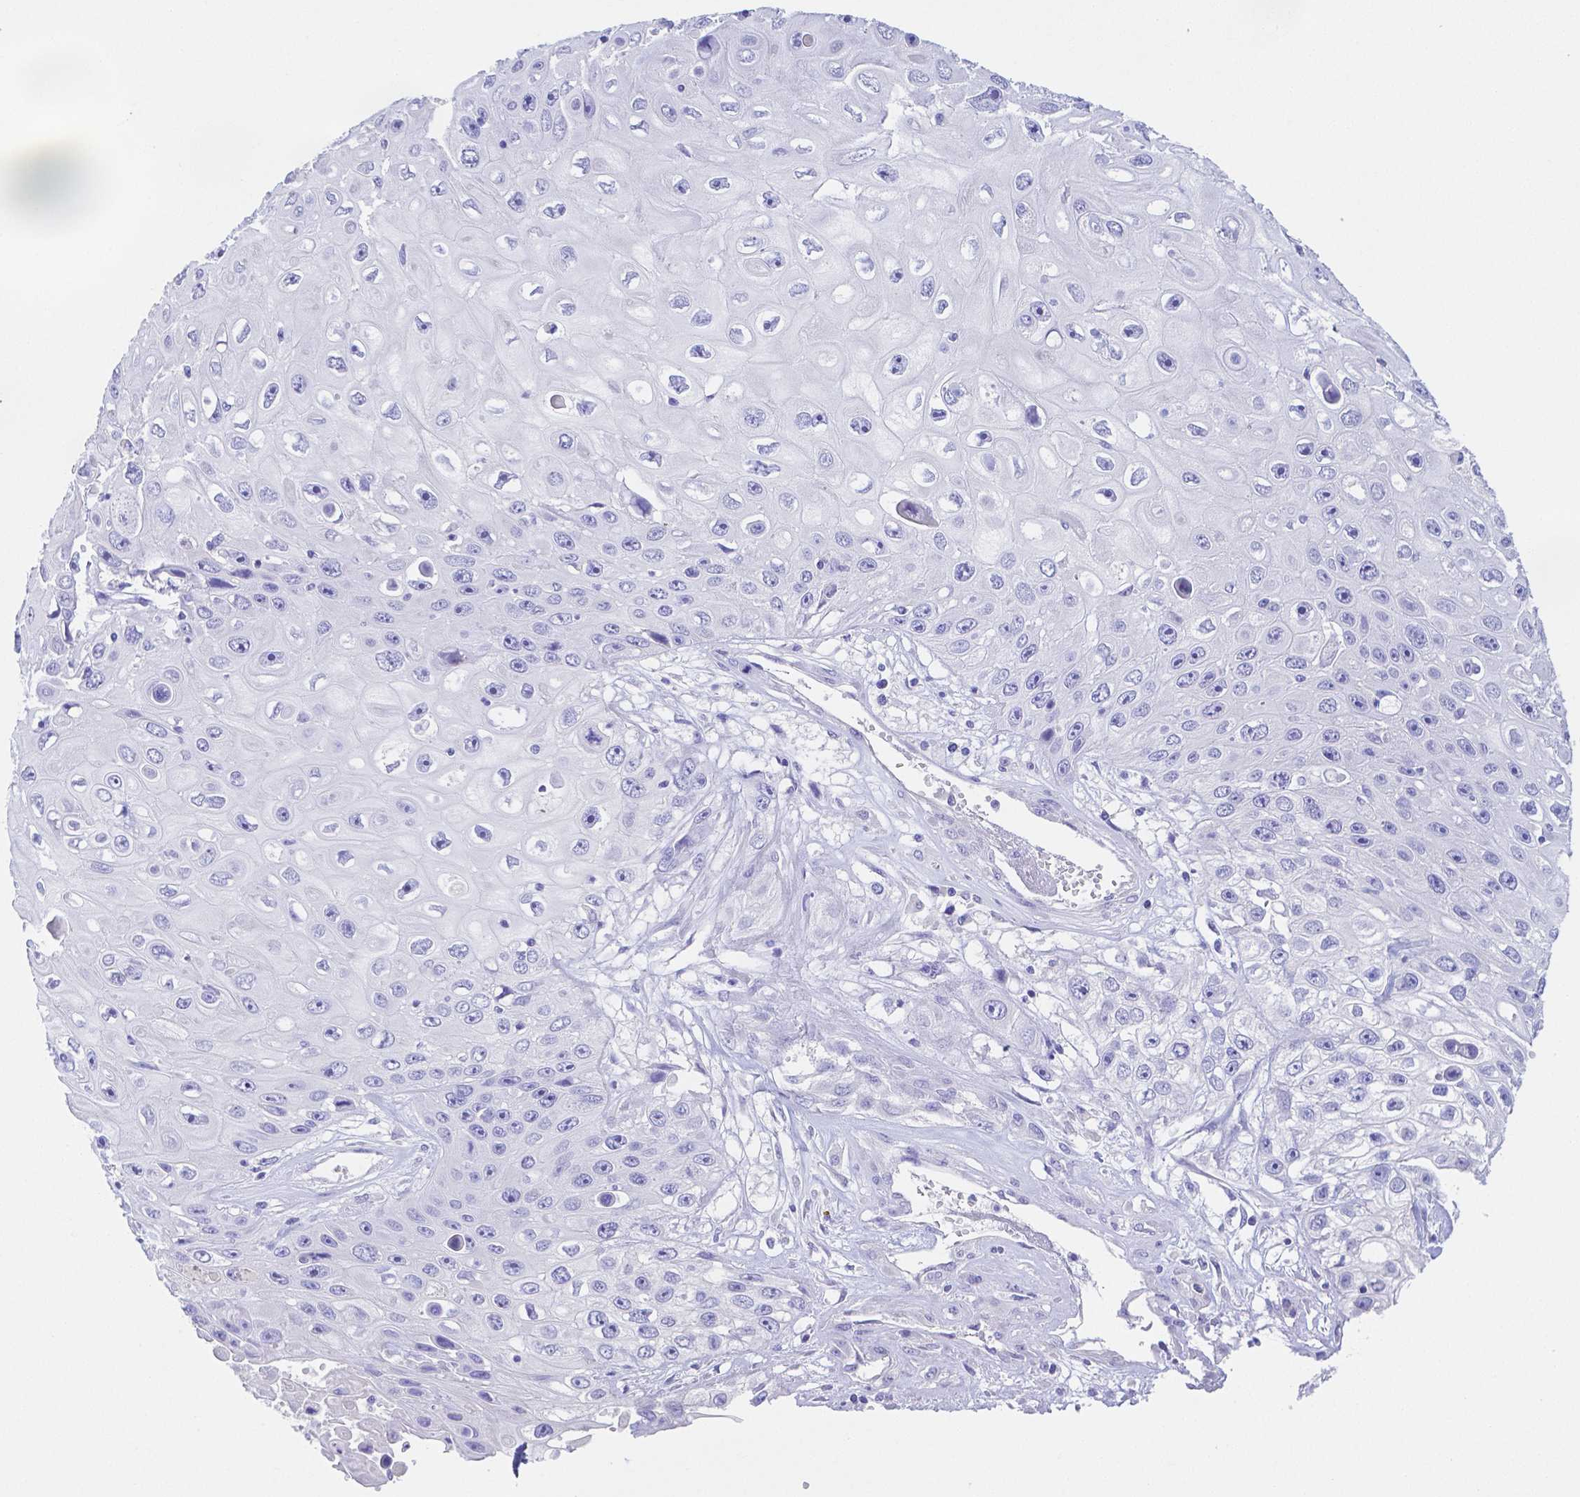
{"staining": {"intensity": "negative", "quantity": "none", "location": "none"}, "tissue": "skin cancer", "cell_type": "Tumor cells", "image_type": "cancer", "snomed": [{"axis": "morphology", "description": "Squamous cell carcinoma, NOS"}, {"axis": "topography", "description": "Skin"}], "caption": "A micrograph of squamous cell carcinoma (skin) stained for a protein exhibits no brown staining in tumor cells.", "gene": "ZG16B", "patient": {"sex": "male", "age": 82}}